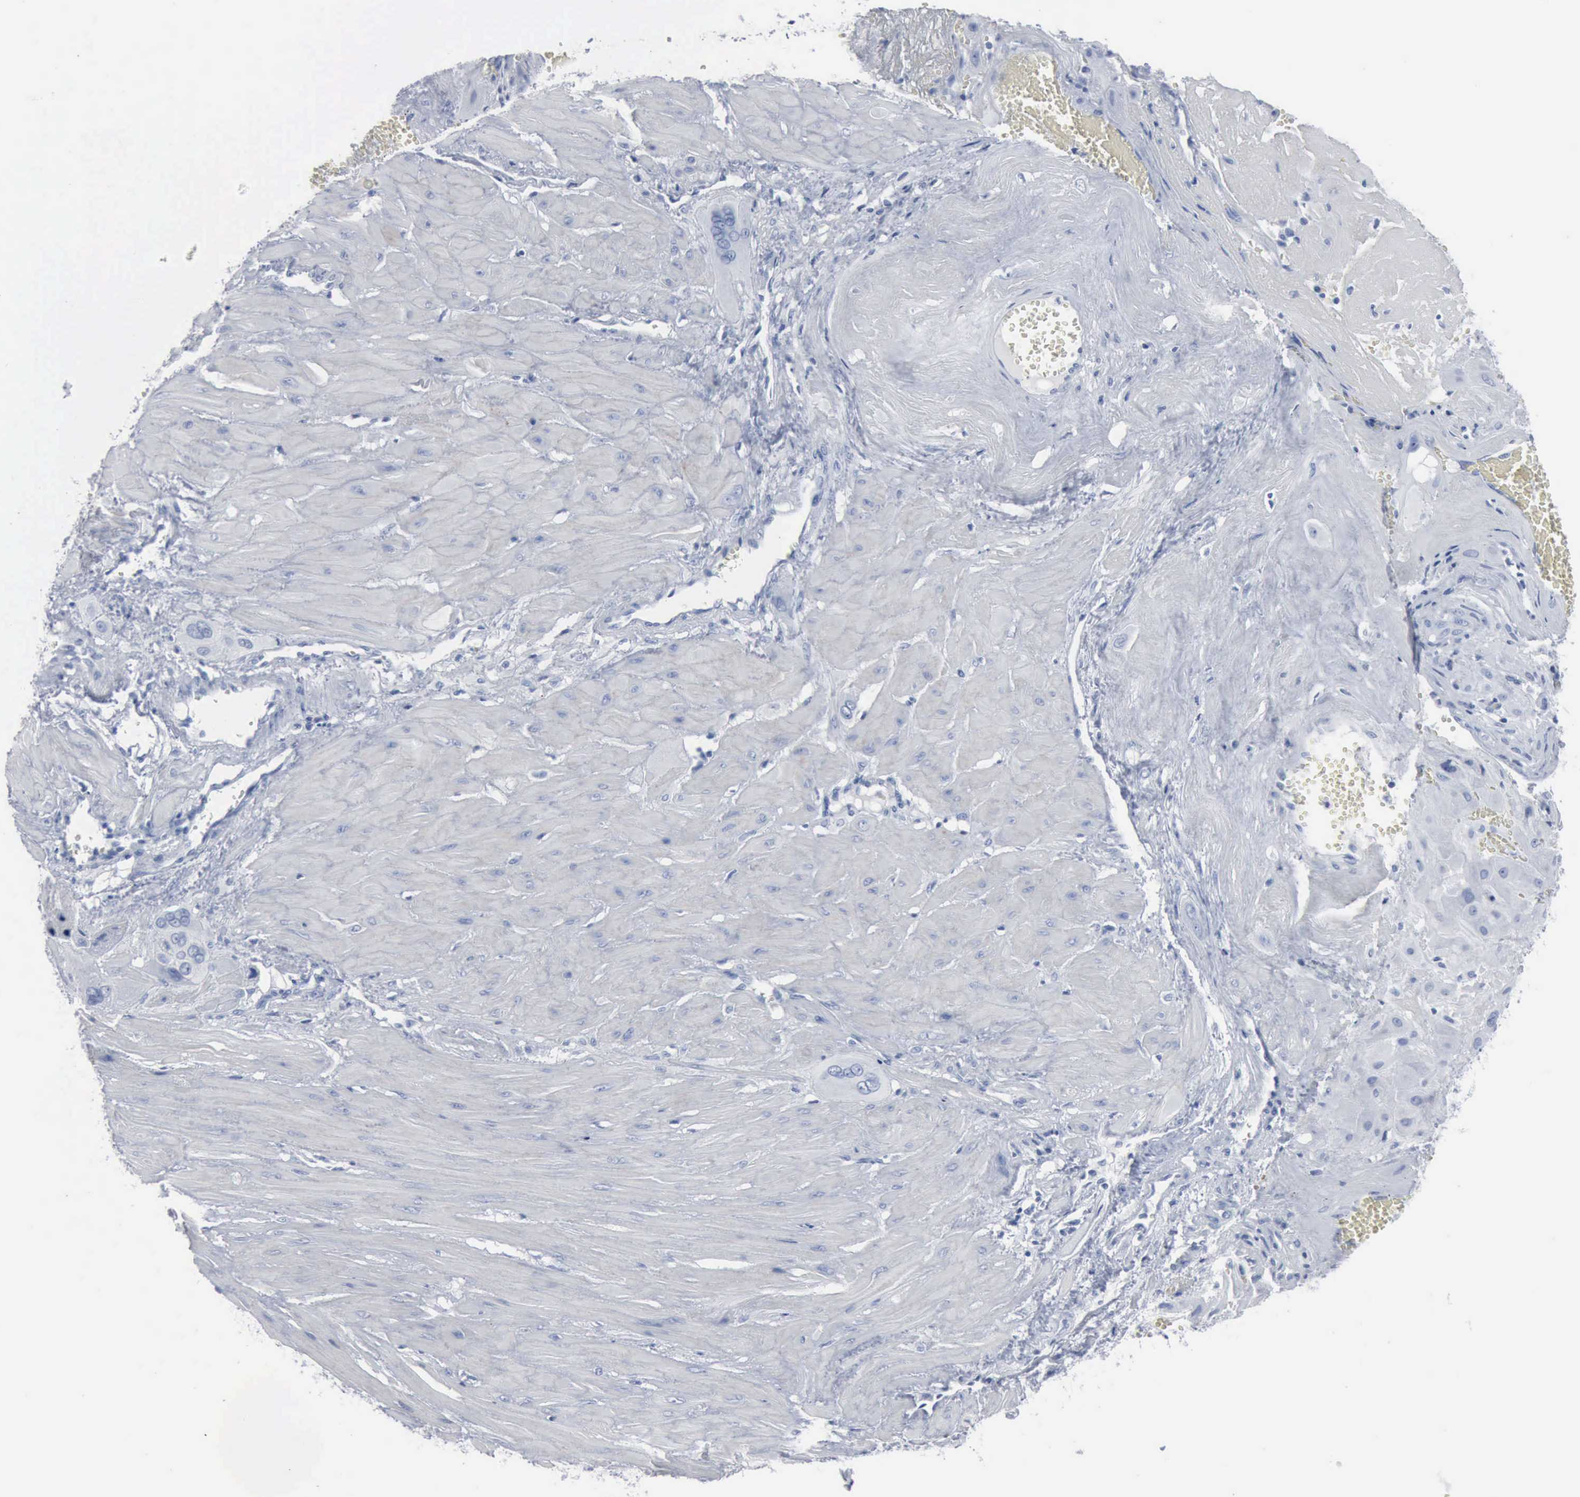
{"staining": {"intensity": "negative", "quantity": "none", "location": "none"}, "tissue": "cervical cancer", "cell_type": "Tumor cells", "image_type": "cancer", "snomed": [{"axis": "morphology", "description": "Squamous cell carcinoma, NOS"}, {"axis": "topography", "description": "Cervix"}], "caption": "Cervical squamous cell carcinoma was stained to show a protein in brown. There is no significant staining in tumor cells. Nuclei are stained in blue.", "gene": "DMD", "patient": {"sex": "female", "age": 34}}